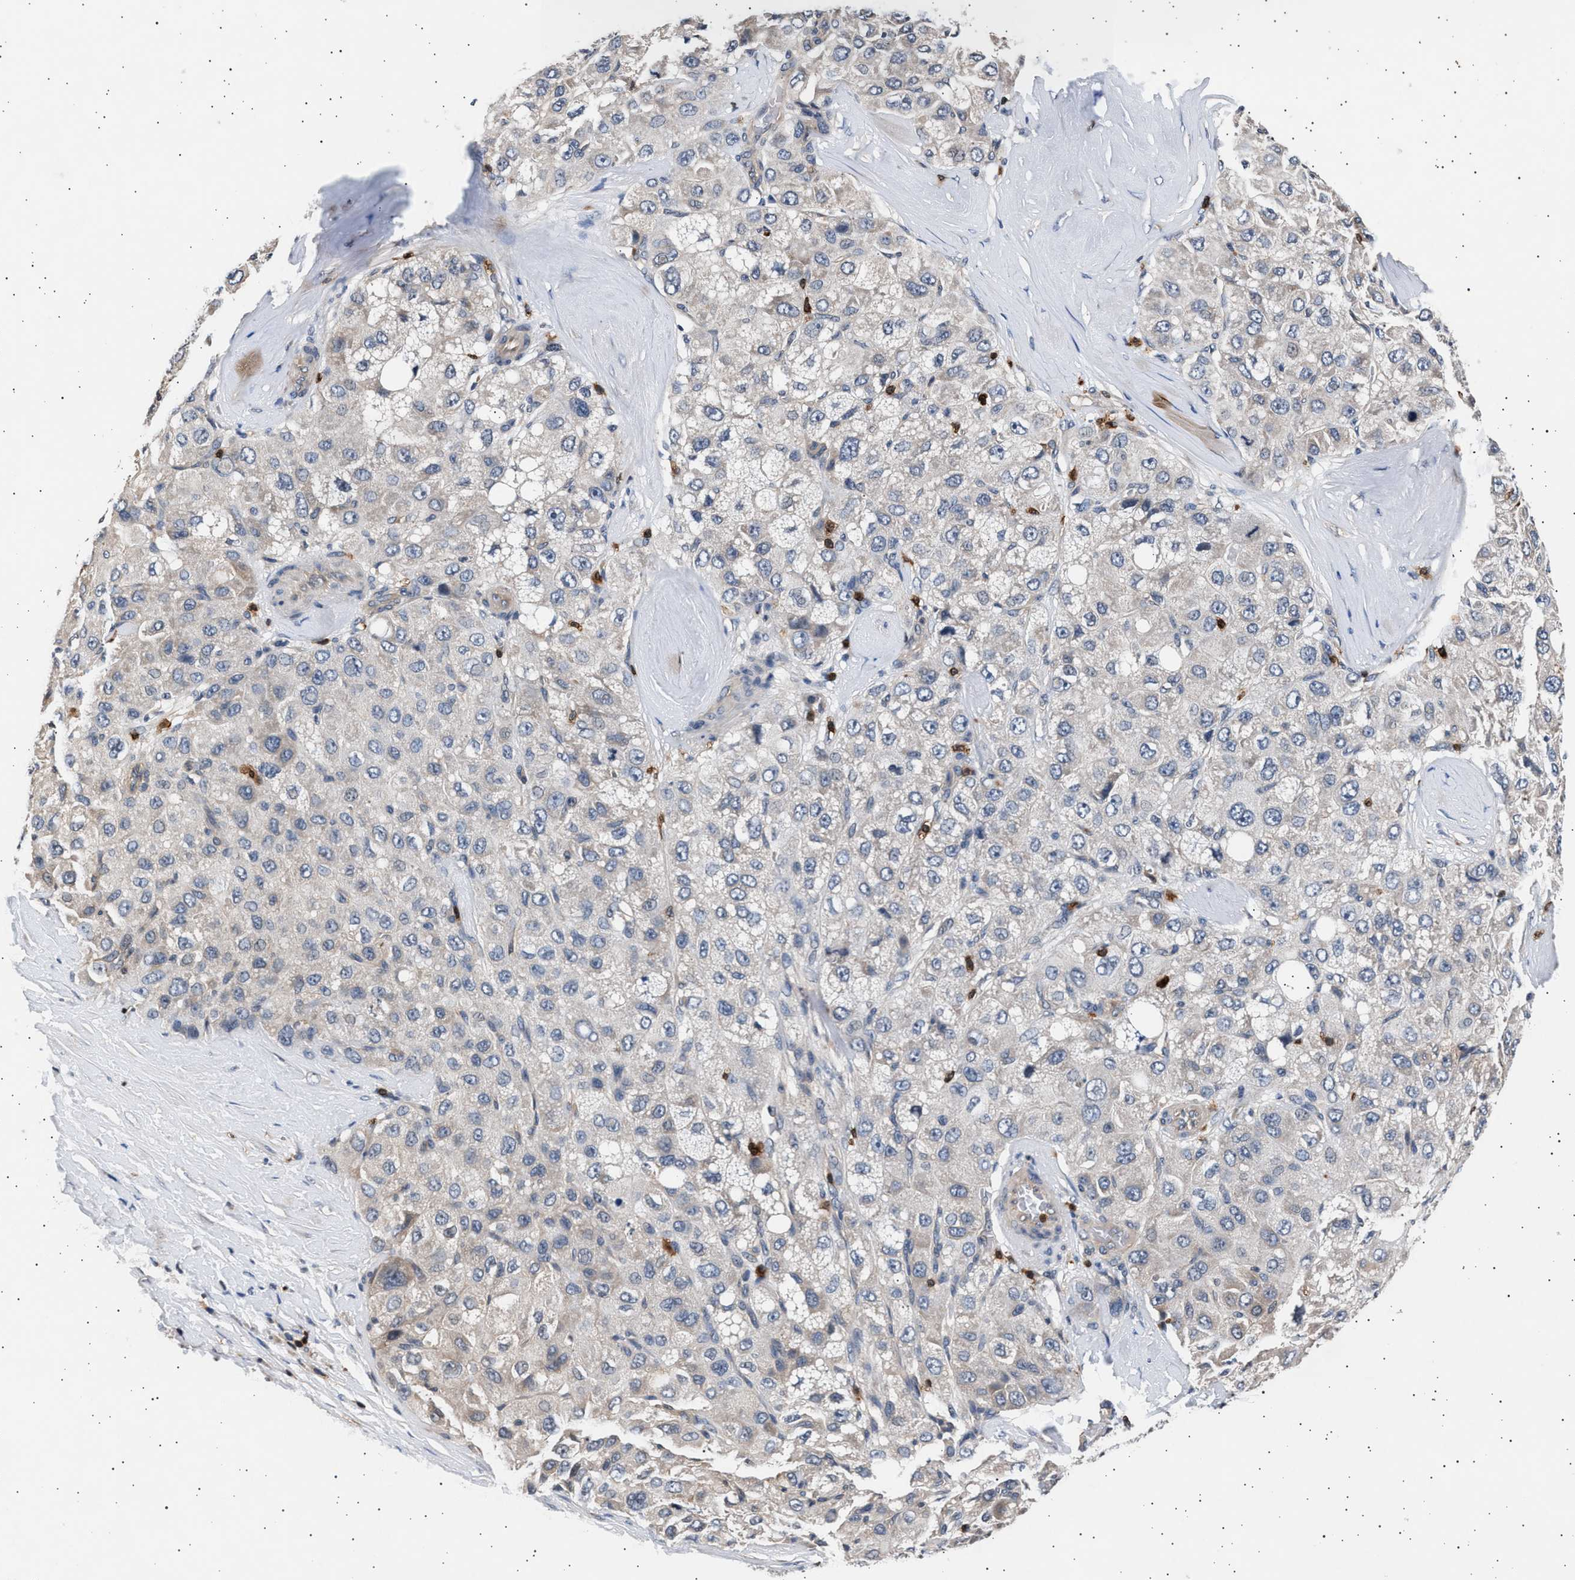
{"staining": {"intensity": "negative", "quantity": "none", "location": "none"}, "tissue": "liver cancer", "cell_type": "Tumor cells", "image_type": "cancer", "snomed": [{"axis": "morphology", "description": "Carcinoma, Hepatocellular, NOS"}, {"axis": "topography", "description": "Liver"}], "caption": "A micrograph of human liver hepatocellular carcinoma is negative for staining in tumor cells.", "gene": "GRAP2", "patient": {"sex": "male", "age": 80}}